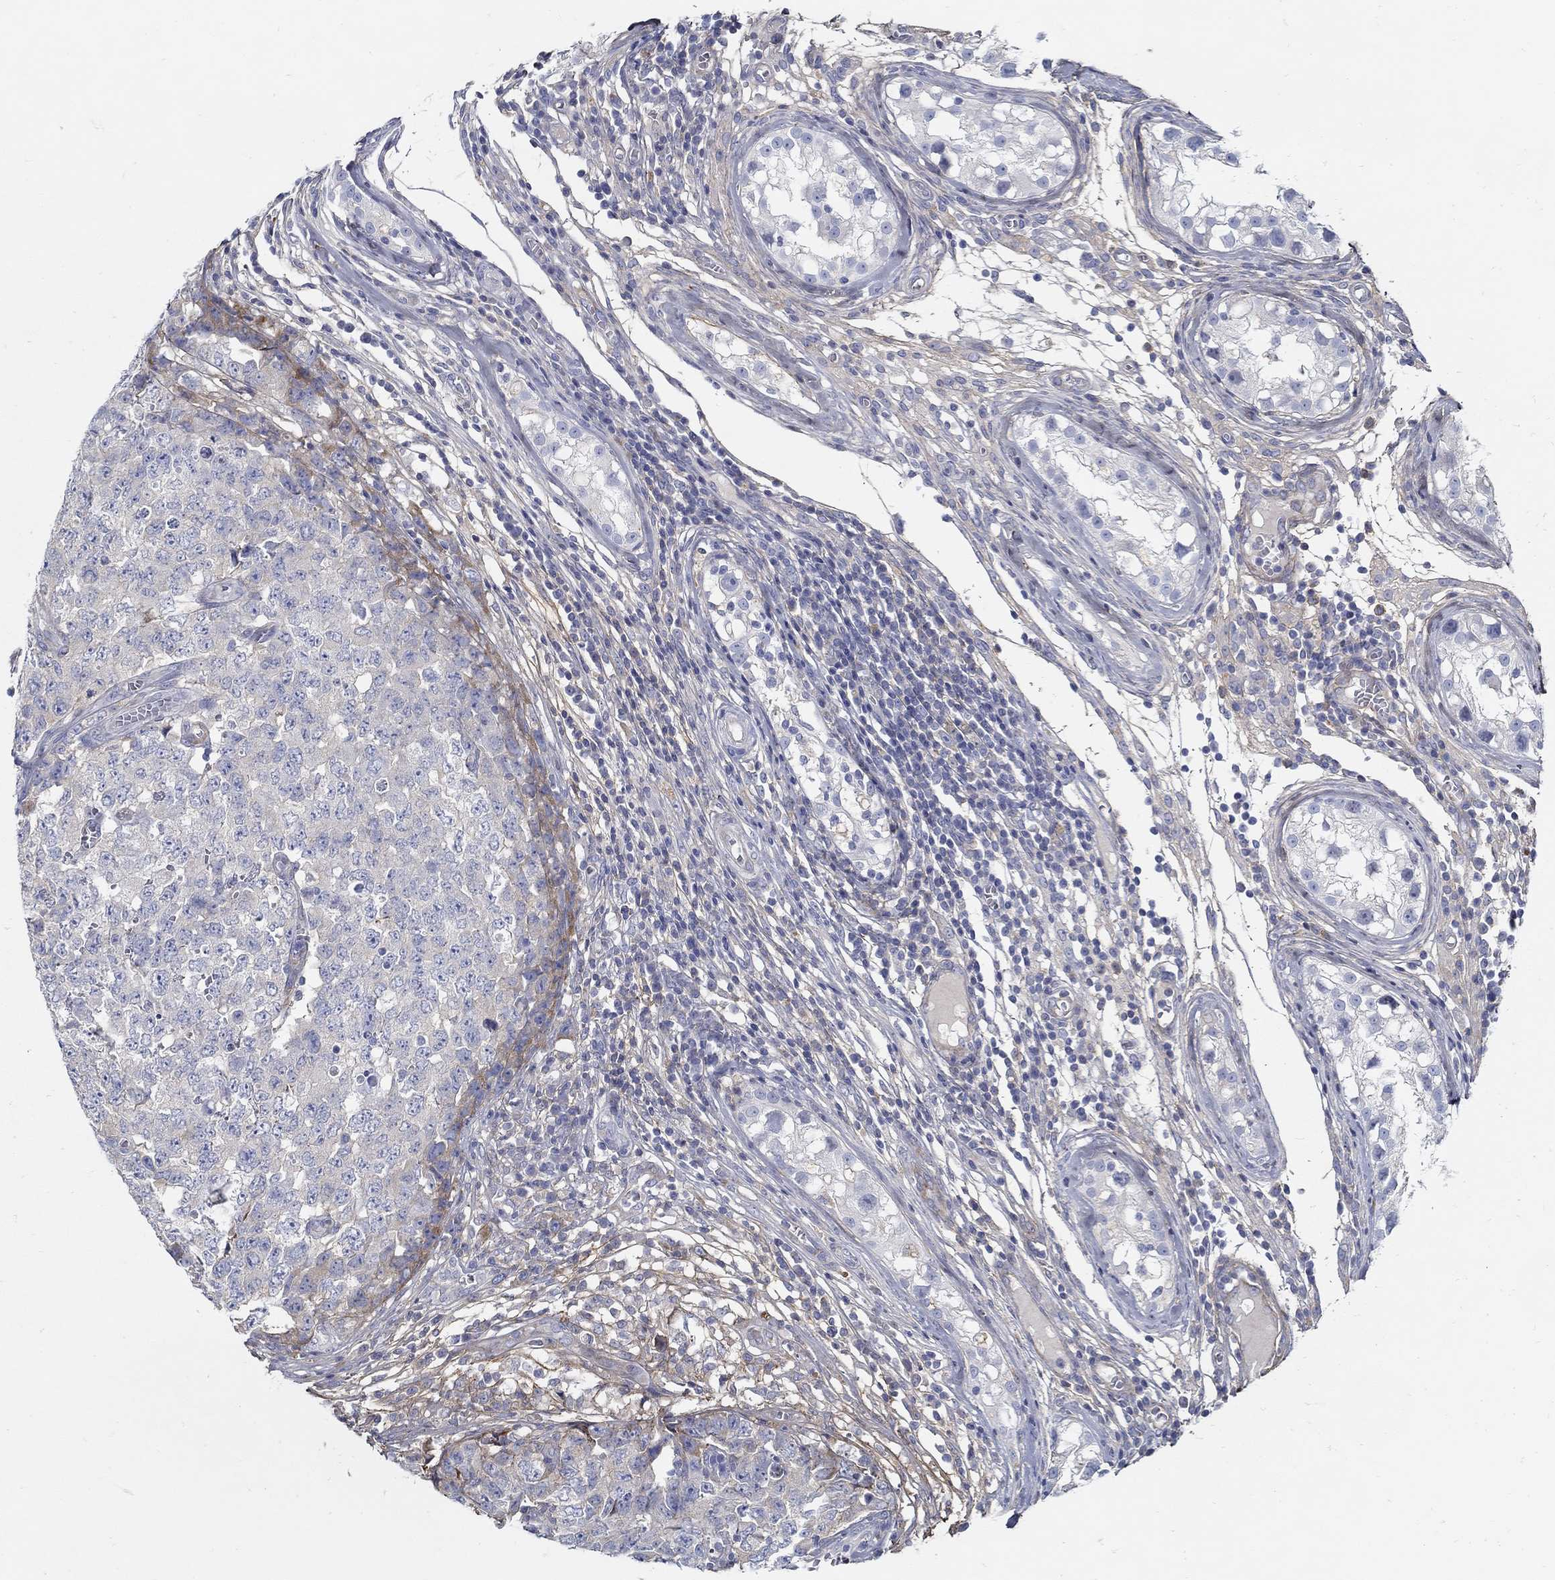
{"staining": {"intensity": "weak", "quantity": "25%-75%", "location": "cytoplasmic/membranous"}, "tissue": "testis cancer", "cell_type": "Tumor cells", "image_type": "cancer", "snomed": [{"axis": "morphology", "description": "Carcinoma, Embryonal, NOS"}, {"axis": "topography", "description": "Testis"}], "caption": "Weak cytoplasmic/membranous protein positivity is identified in about 25%-75% of tumor cells in testis cancer.", "gene": "TGFBI", "patient": {"sex": "male", "age": 23}}